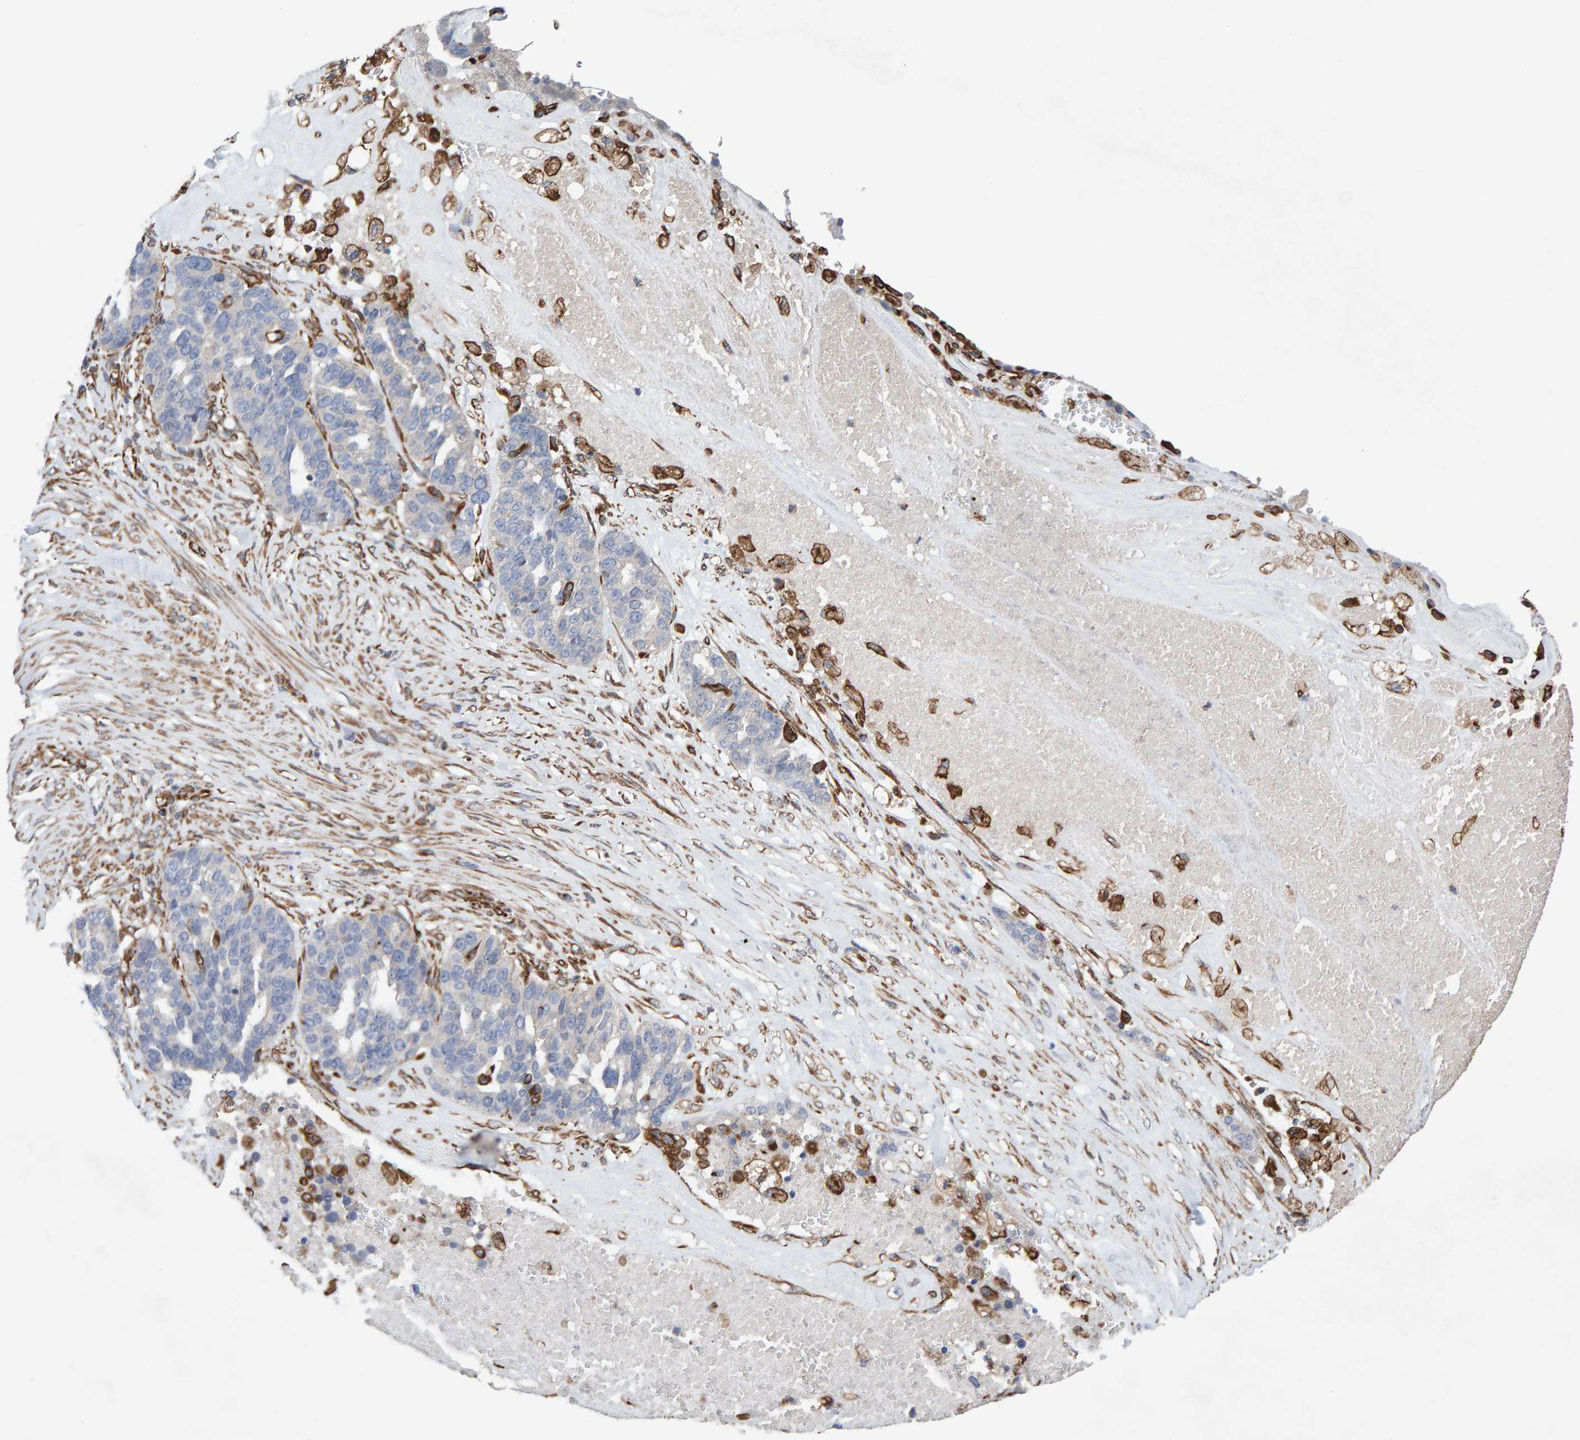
{"staining": {"intensity": "negative", "quantity": "none", "location": "none"}, "tissue": "ovarian cancer", "cell_type": "Tumor cells", "image_type": "cancer", "snomed": [{"axis": "morphology", "description": "Cystadenocarcinoma, serous, NOS"}, {"axis": "topography", "description": "Ovary"}], "caption": "Human serous cystadenocarcinoma (ovarian) stained for a protein using IHC exhibits no expression in tumor cells.", "gene": "ZNF347", "patient": {"sex": "female", "age": 59}}